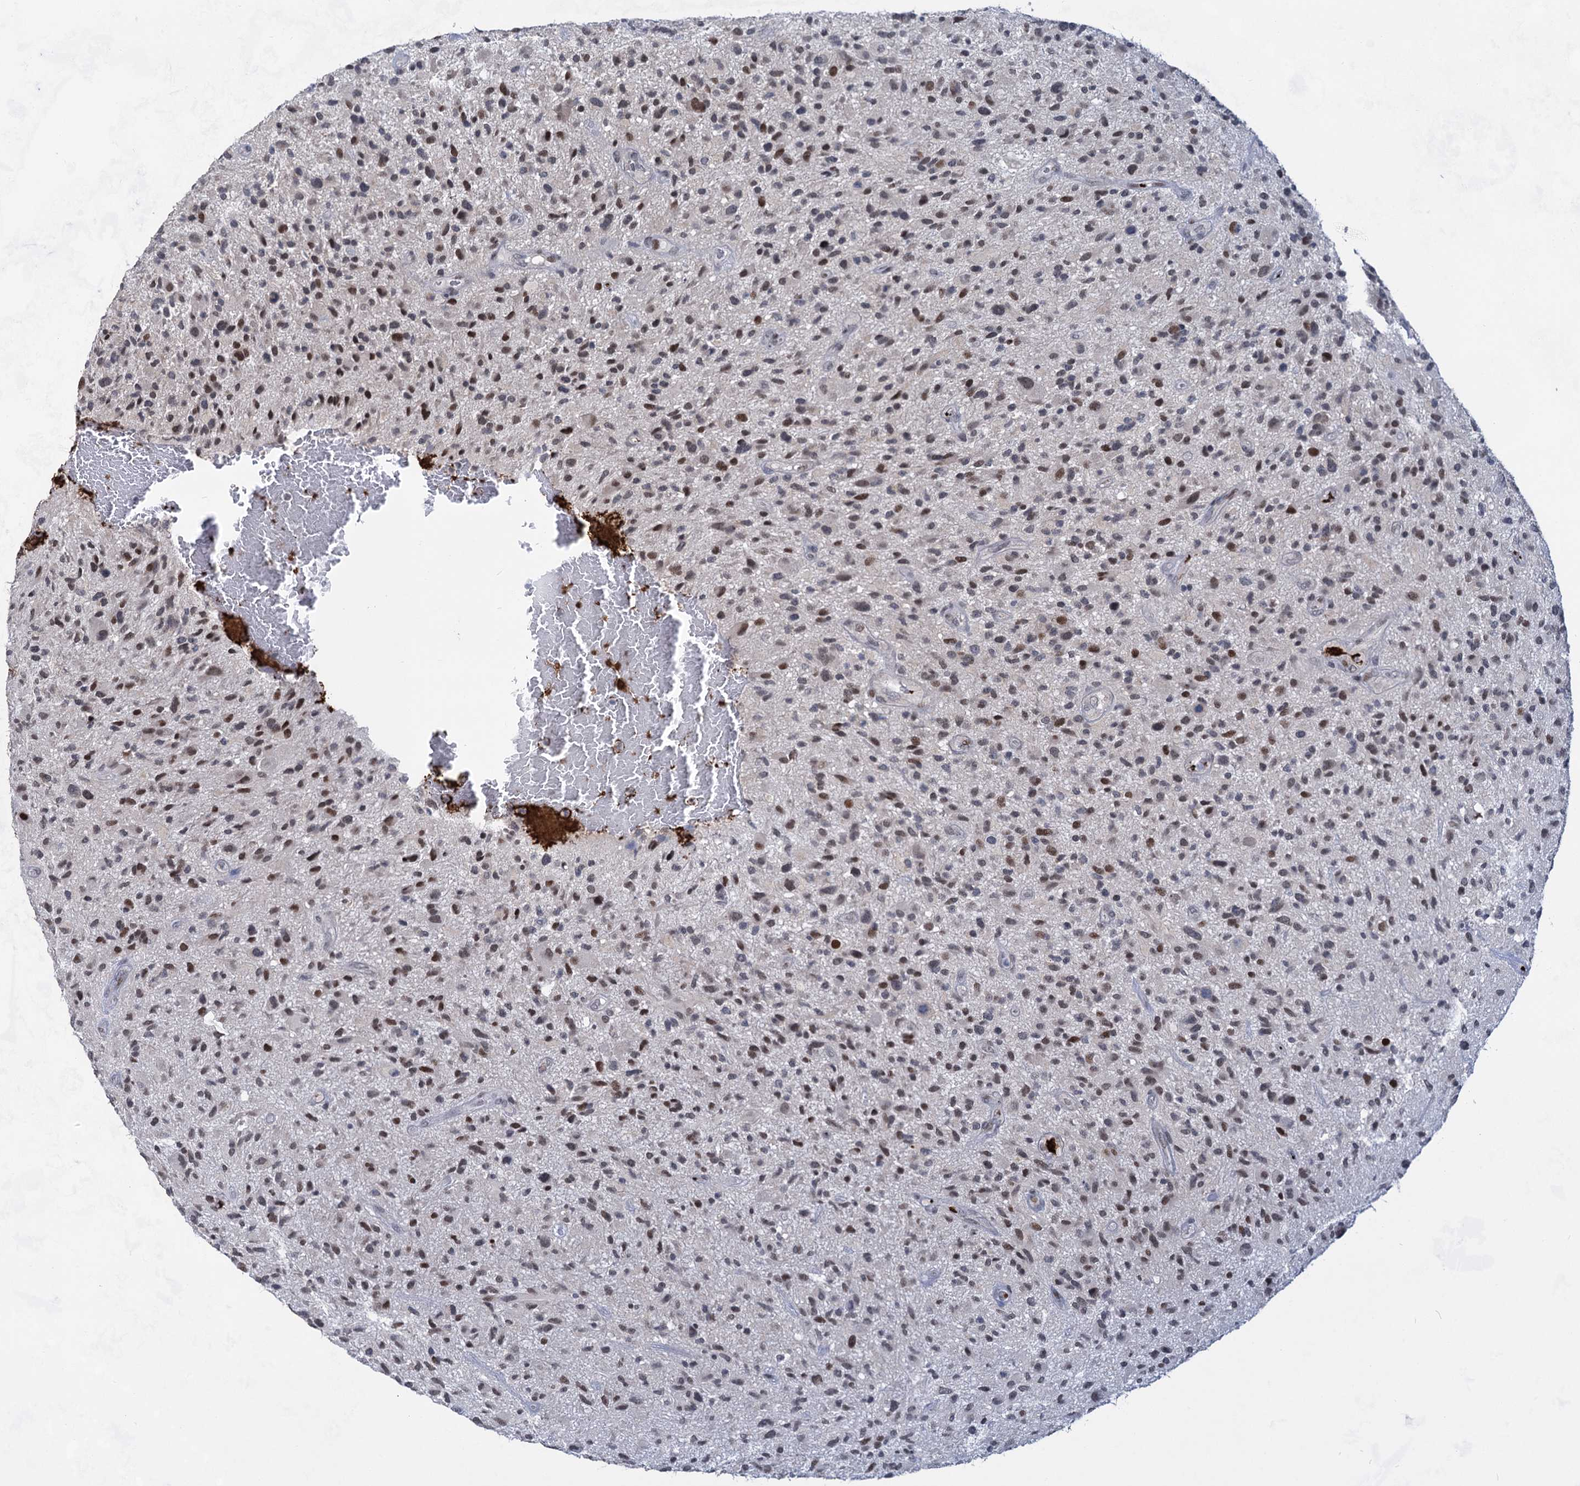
{"staining": {"intensity": "moderate", "quantity": "<25%", "location": "nuclear"}, "tissue": "glioma", "cell_type": "Tumor cells", "image_type": "cancer", "snomed": [{"axis": "morphology", "description": "Glioma, malignant, High grade"}, {"axis": "topography", "description": "Brain"}], "caption": "This micrograph demonstrates malignant glioma (high-grade) stained with immunohistochemistry to label a protein in brown. The nuclear of tumor cells show moderate positivity for the protein. Nuclei are counter-stained blue.", "gene": "MON2", "patient": {"sex": "male", "age": 47}}